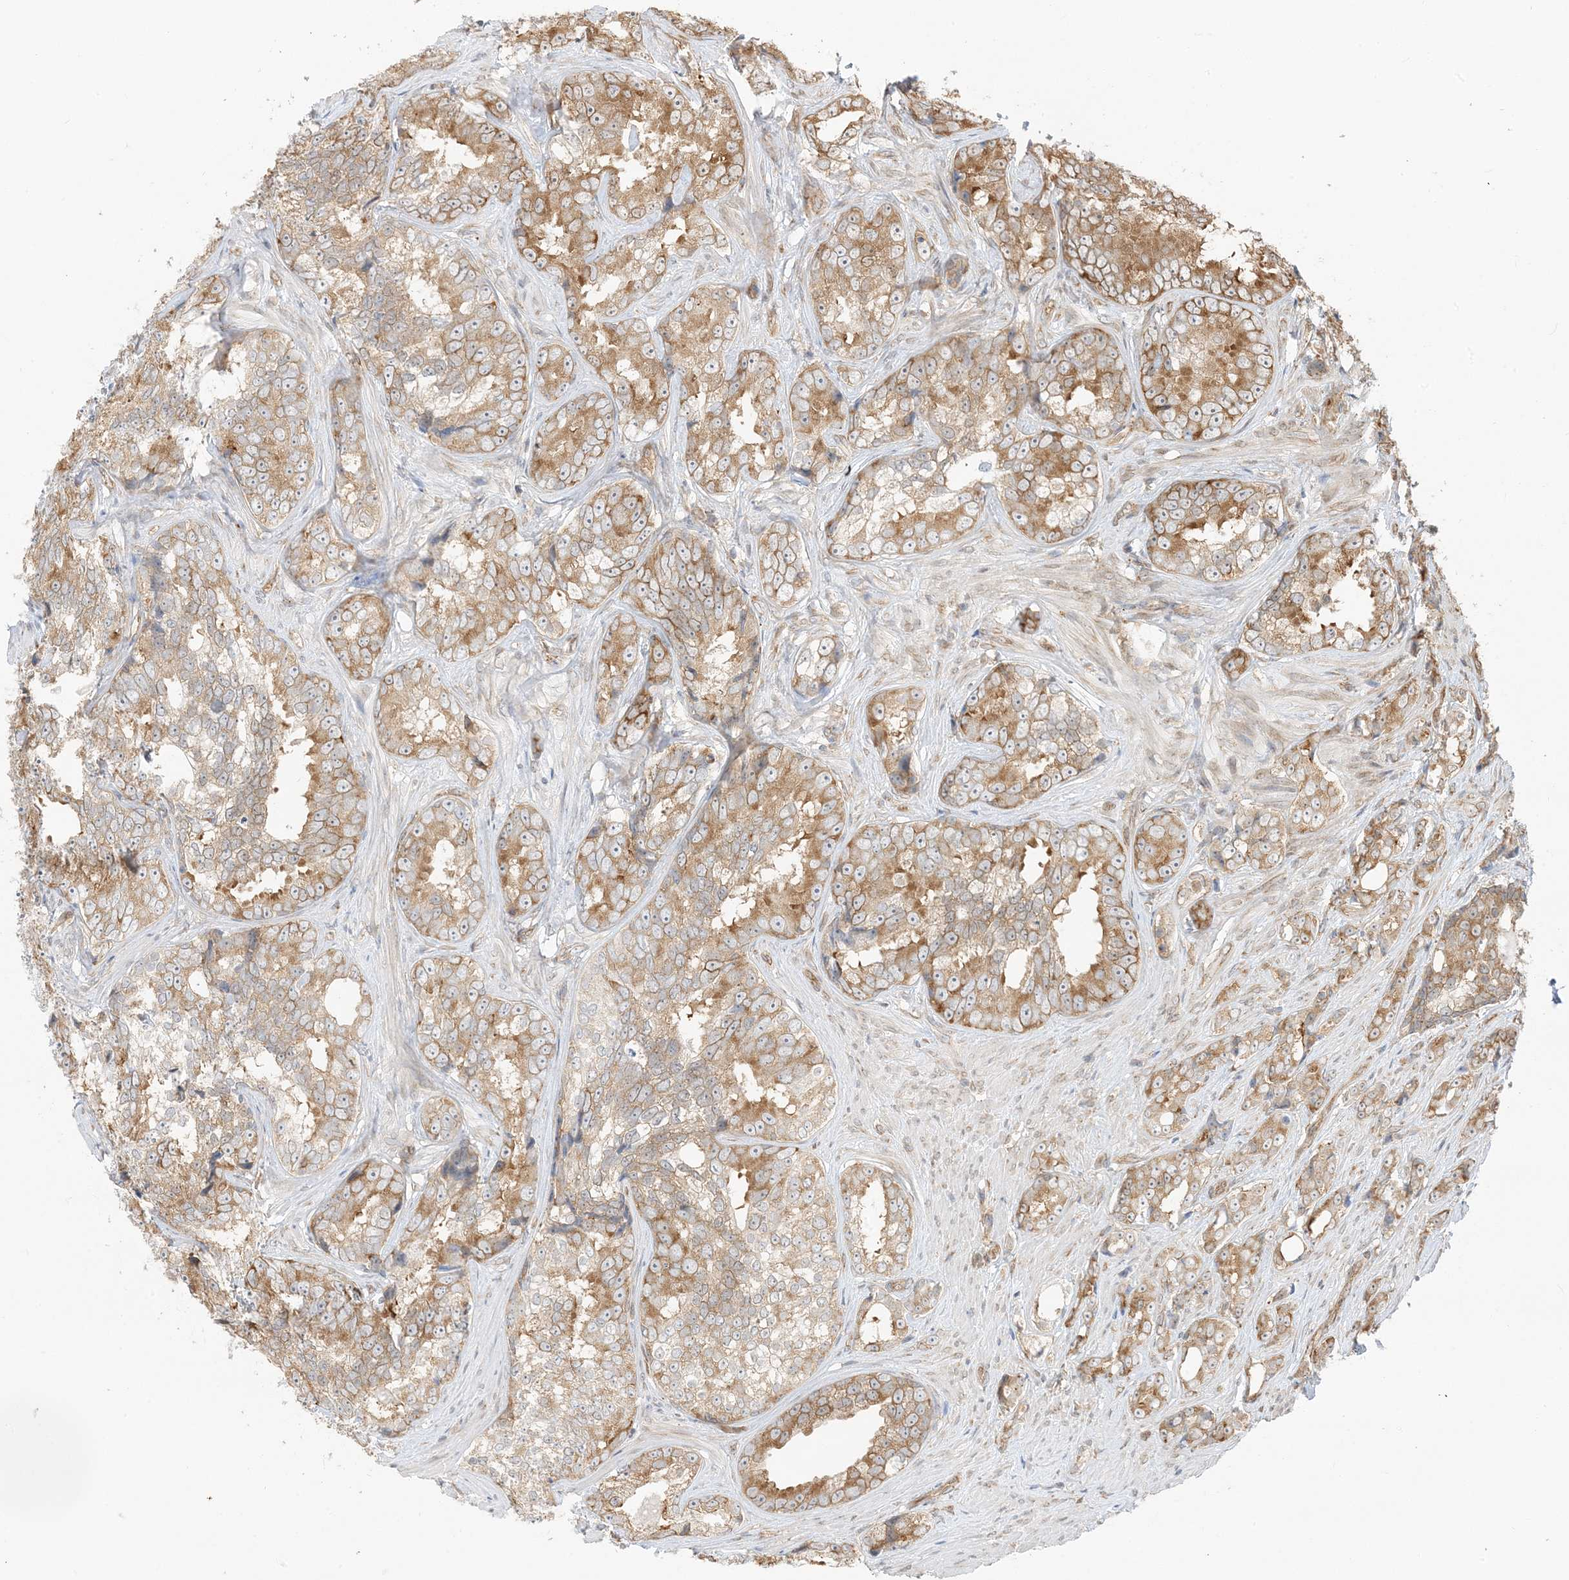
{"staining": {"intensity": "moderate", "quantity": ">75%", "location": "cytoplasmic/membranous"}, "tissue": "prostate cancer", "cell_type": "Tumor cells", "image_type": "cancer", "snomed": [{"axis": "morphology", "description": "Adenocarcinoma, High grade"}, {"axis": "topography", "description": "Prostate"}], "caption": "Prostate cancer (adenocarcinoma (high-grade)) was stained to show a protein in brown. There is medium levels of moderate cytoplasmic/membranous positivity in about >75% of tumor cells.", "gene": "UBAP2L", "patient": {"sex": "male", "age": 66}}